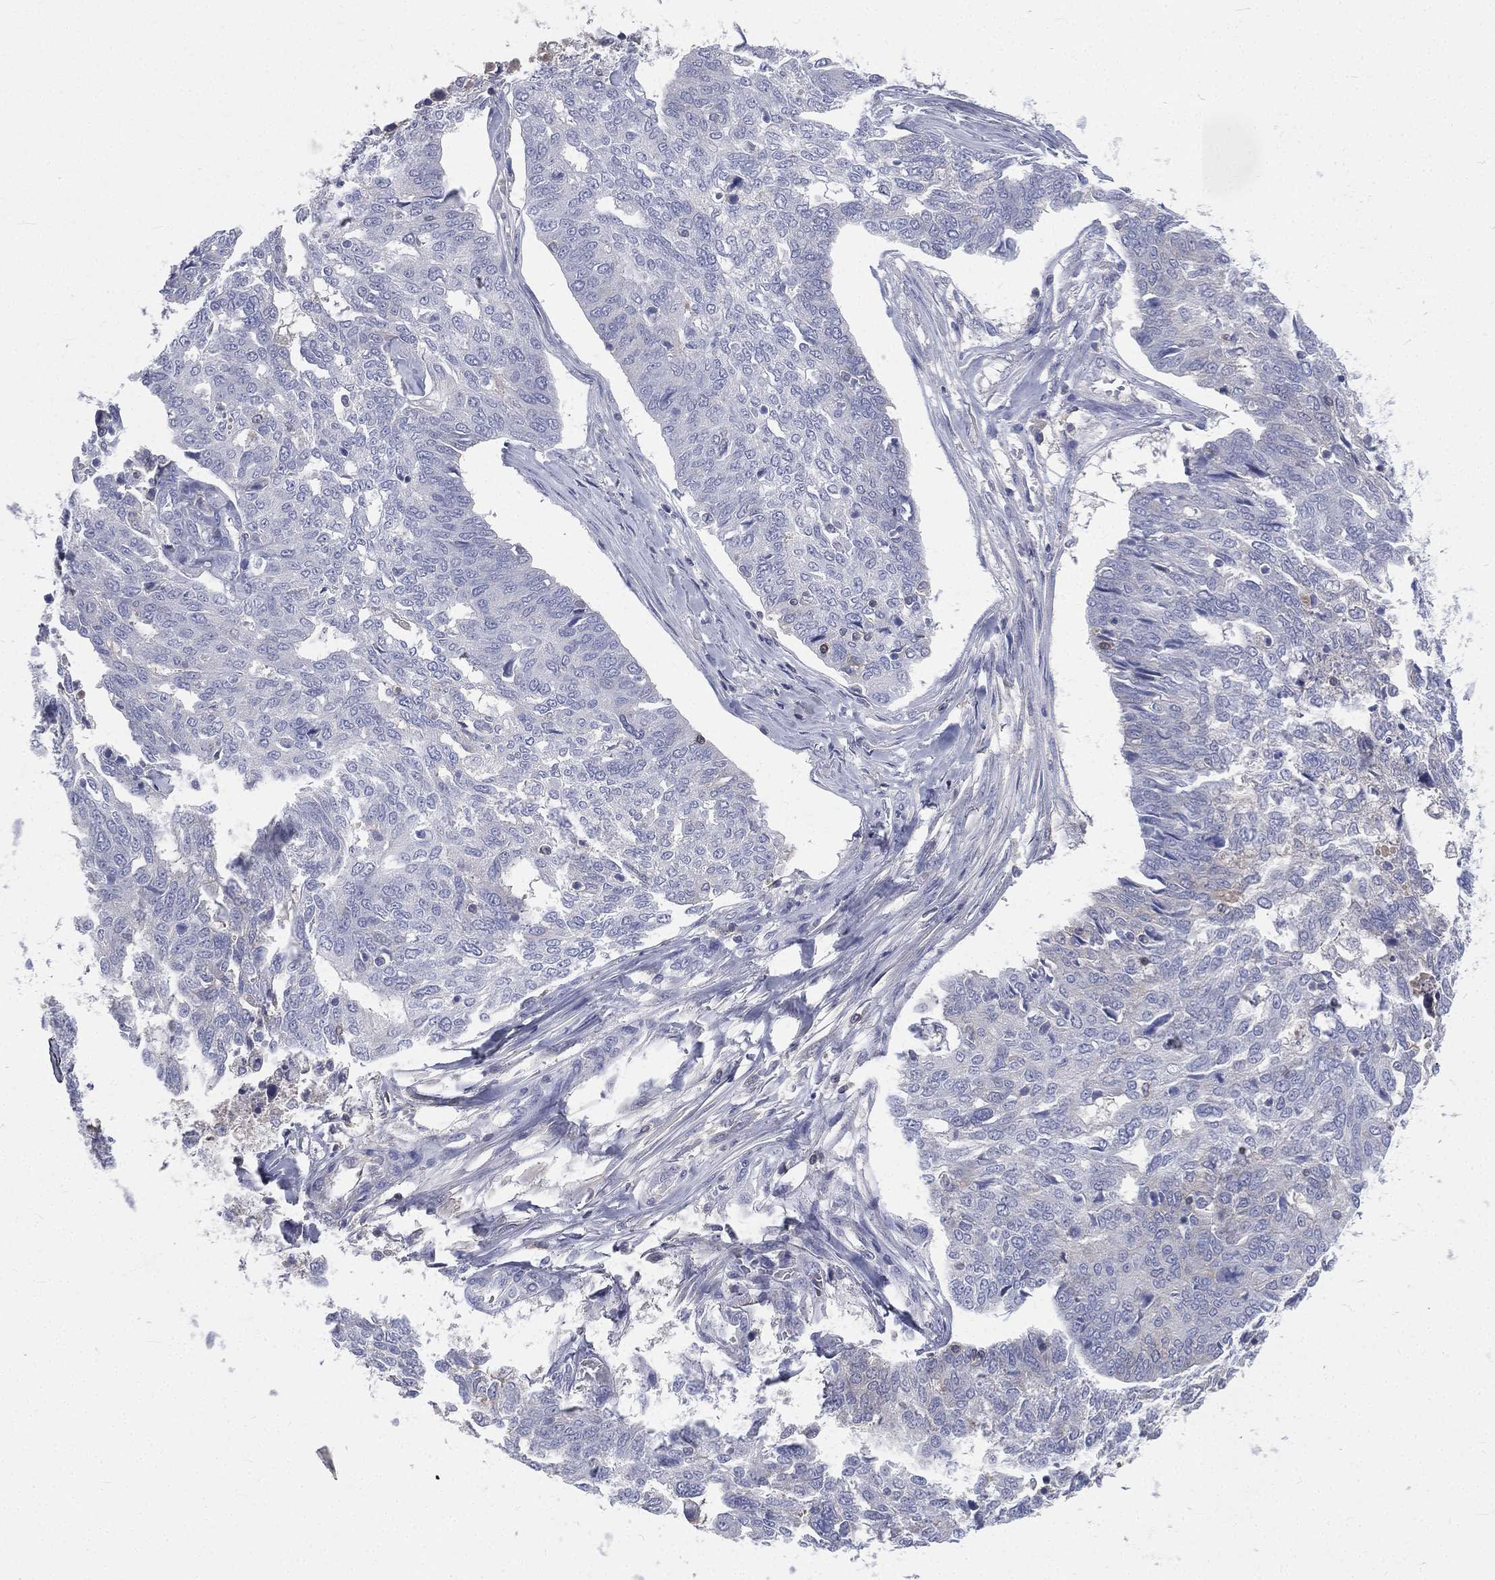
{"staining": {"intensity": "negative", "quantity": "none", "location": "none"}, "tissue": "ovarian cancer", "cell_type": "Tumor cells", "image_type": "cancer", "snomed": [{"axis": "morphology", "description": "Cystadenocarcinoma, serous, NOS"}, {"axis": "topography", "description": "Ovary"}], "caption": "IHC image of neoplastic tissue: ovarian serous cystadenocarcinoma stained with DAB (3,3'-diaminobenzidine) exhibits no significant protein expression in tumor cells.", "gene": "CD3D", "patient": {"sex": "female", "age": 67}}